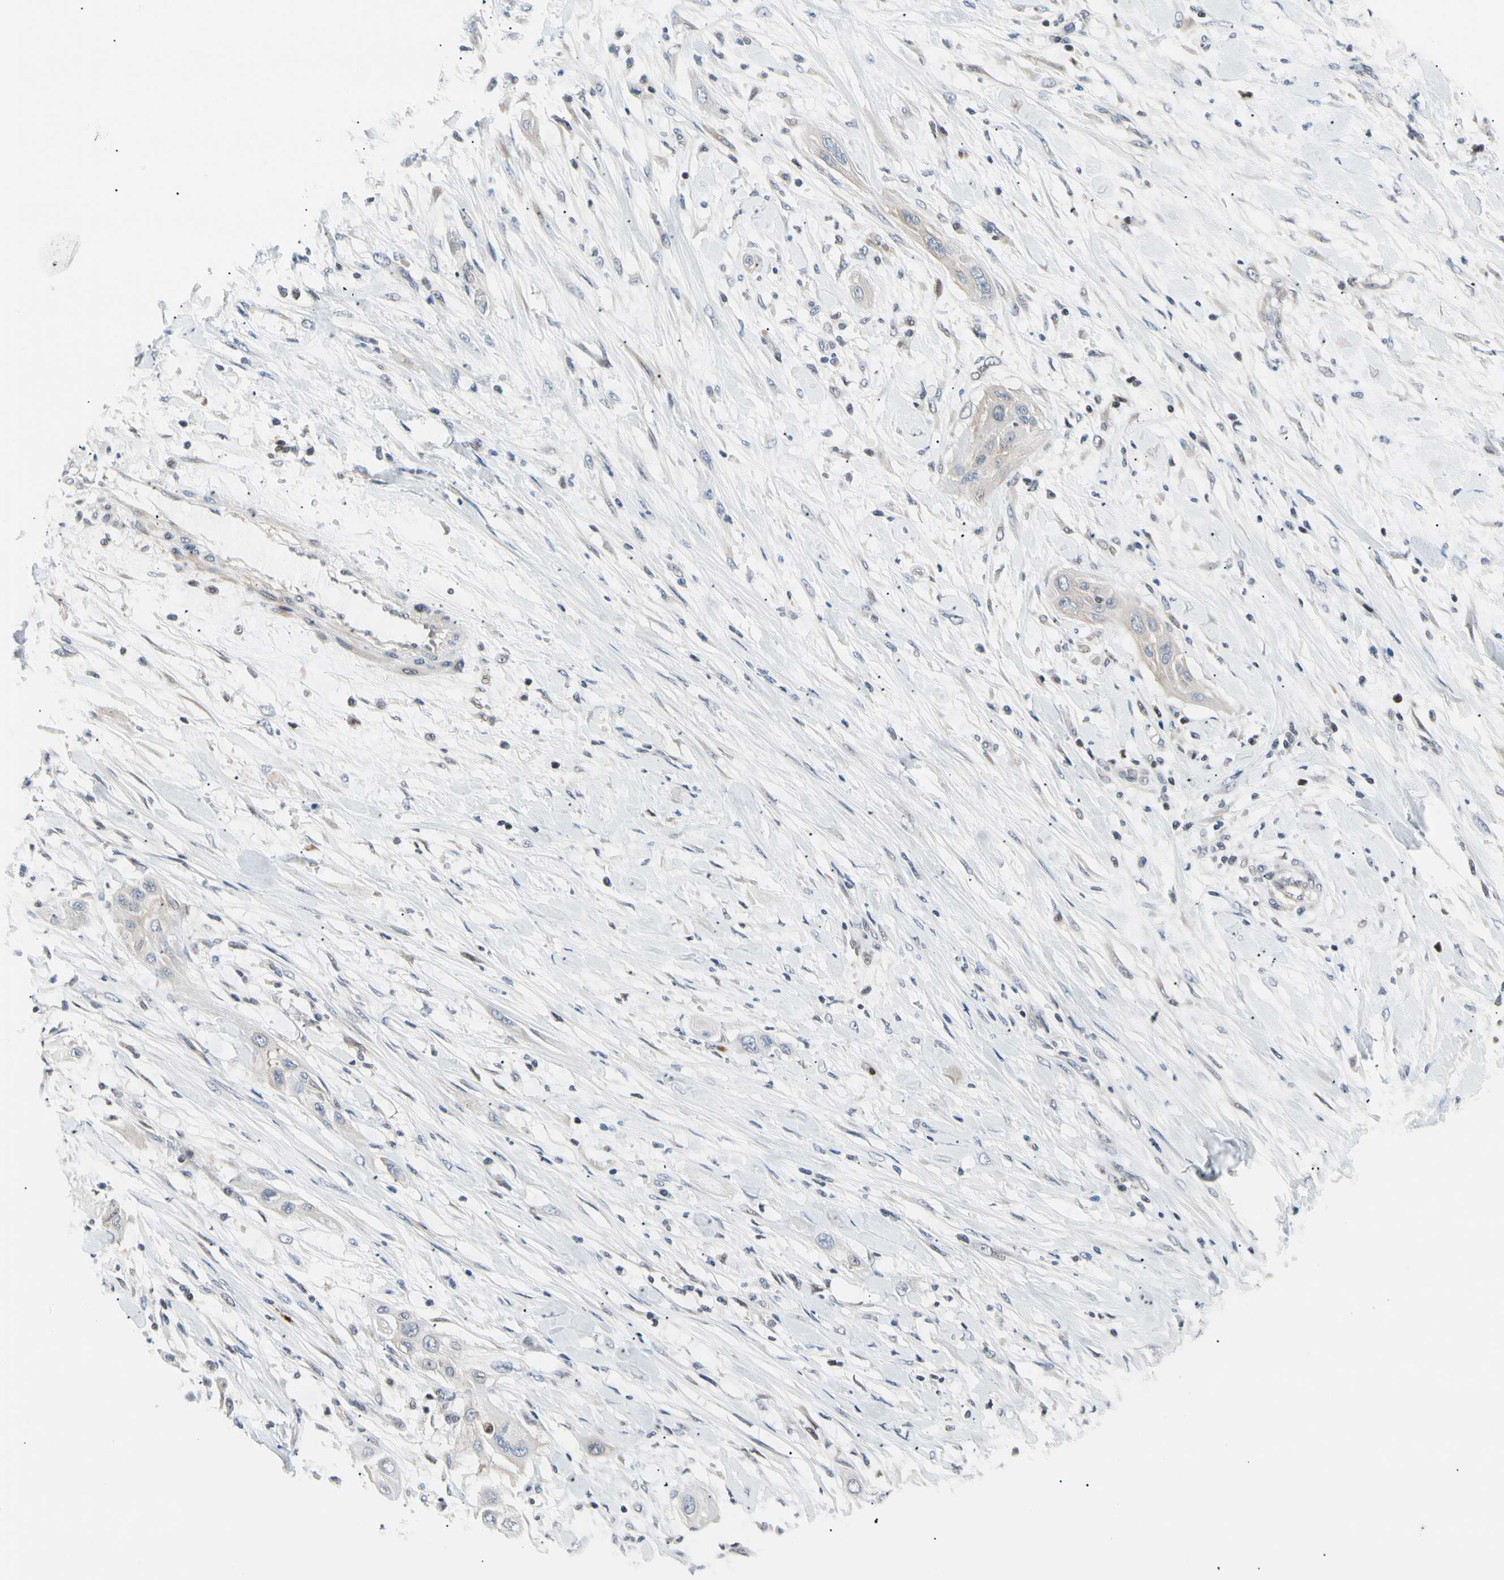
{"staining": {"intensity": "negative", "quantity": "none", "location": "none"}, "tissue": "lung cancer", "cell_type": "Tumor cells", "image_type": "cancer", "snomed": [{"axis": "morphology", "description": "Squamous cell carcinoma, NOS"}, {"axis": "topography", "description": "Lung"}], "caption": "This is a image of immunohistochemistry staining of squamous cell carcinoma (lung), which shows no positivity in tumor cells. (DAB immunohistochemistry (IHC), high magnification).", "gene": "SEC23B", "patient": {"sex": "female", "age": 47}}